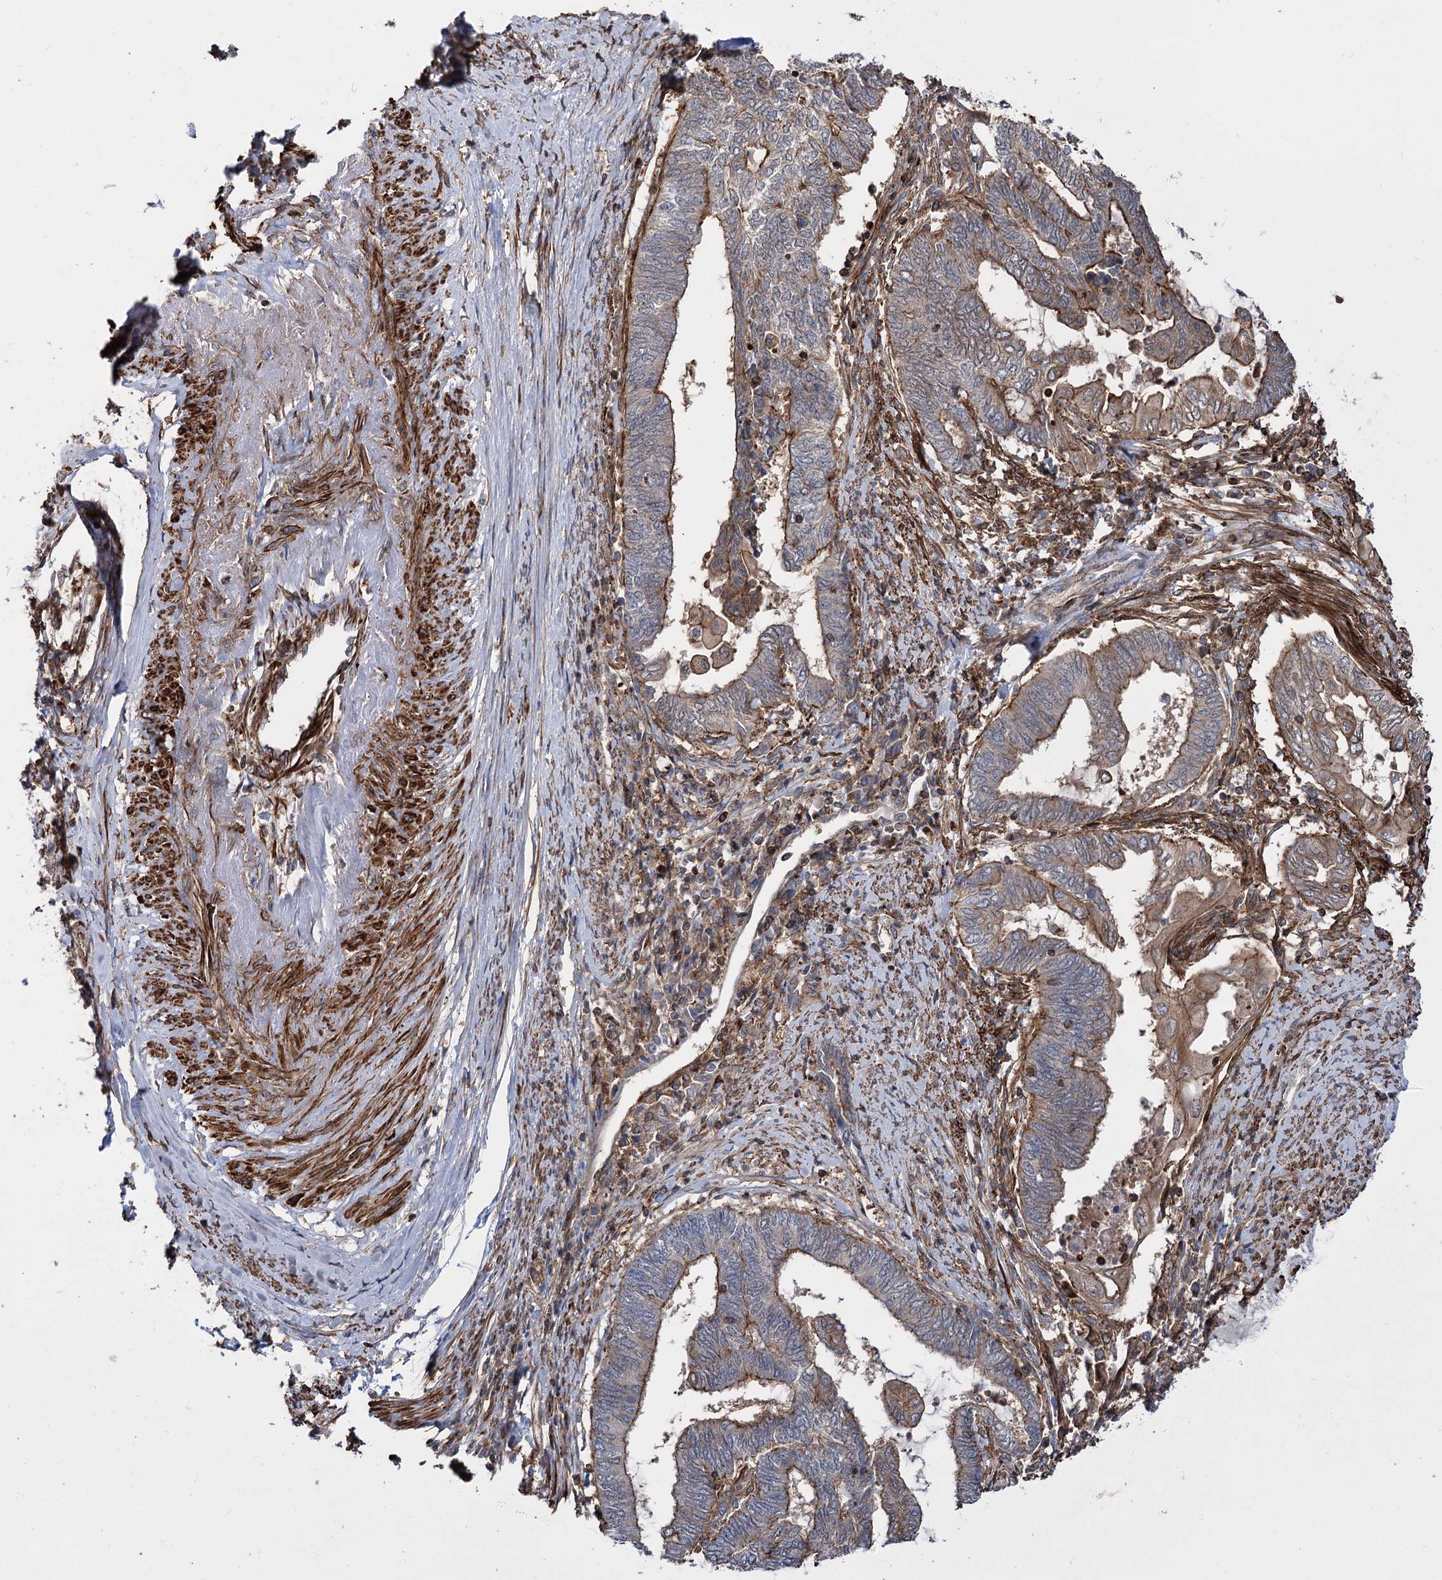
{"staining": {"intensity": "moderate", "quantity": ">75%", "location": "cytoplasmic/membranous"}, "tissue": "endometrial cancer", "cell_type": "Tumor cells", "image_type": "cancer", "snomed": [{"axis": "morphology", "description": "Adenocarcinoma, NOS"}, {"axis": "topography", "description": "Uterus"}, {"axis": "topography", "description": "Endometrium"}], "caption": "Immunohistochemistry (IHC) of endometrial adenocarcinoma shows medium levels of moderate cytoplasmic/membranous positivity in approximately >75% of tumor cells.", "gene": "DPP3", "patient": {"sex": "female", "age": 70}}